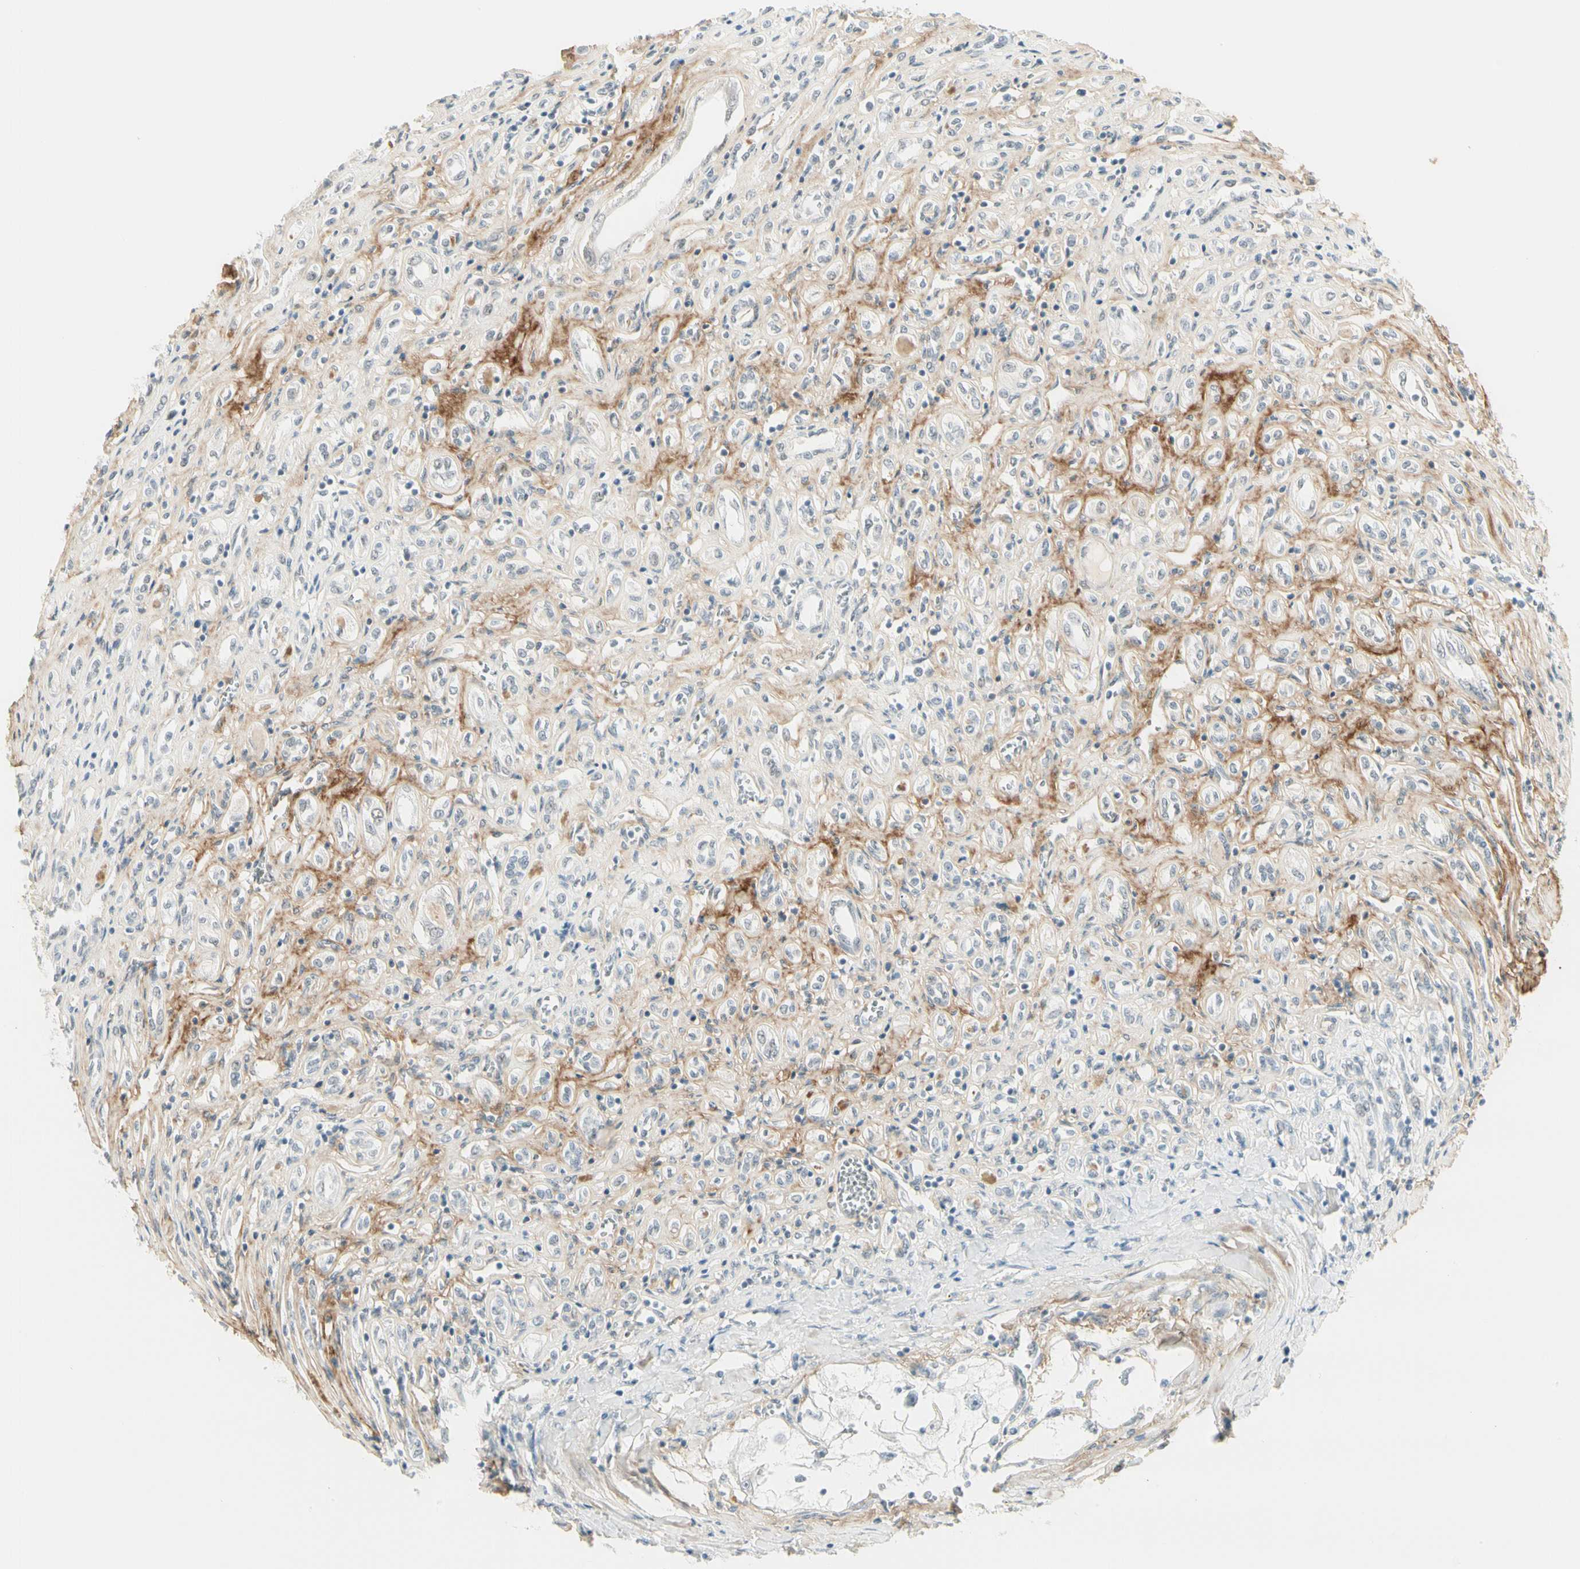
{"staining": {"intensity": "negative", "quantity": "none", "location": "none"}, "tissue": "renal cancer", "cell_type": "Tumor cells", "image_type": "cancer", "snomed": [{"axis": "morphology", "description": "Adenocarcinoma, NOS"}, {"axis": "topography", "description": "Kidney"}], "caption": "This is an IHC histopathology image of renal cancer. There is no staining in tumor cells.", "gene": "ASPN", "patient": {"sex": "female", "age": 70}}